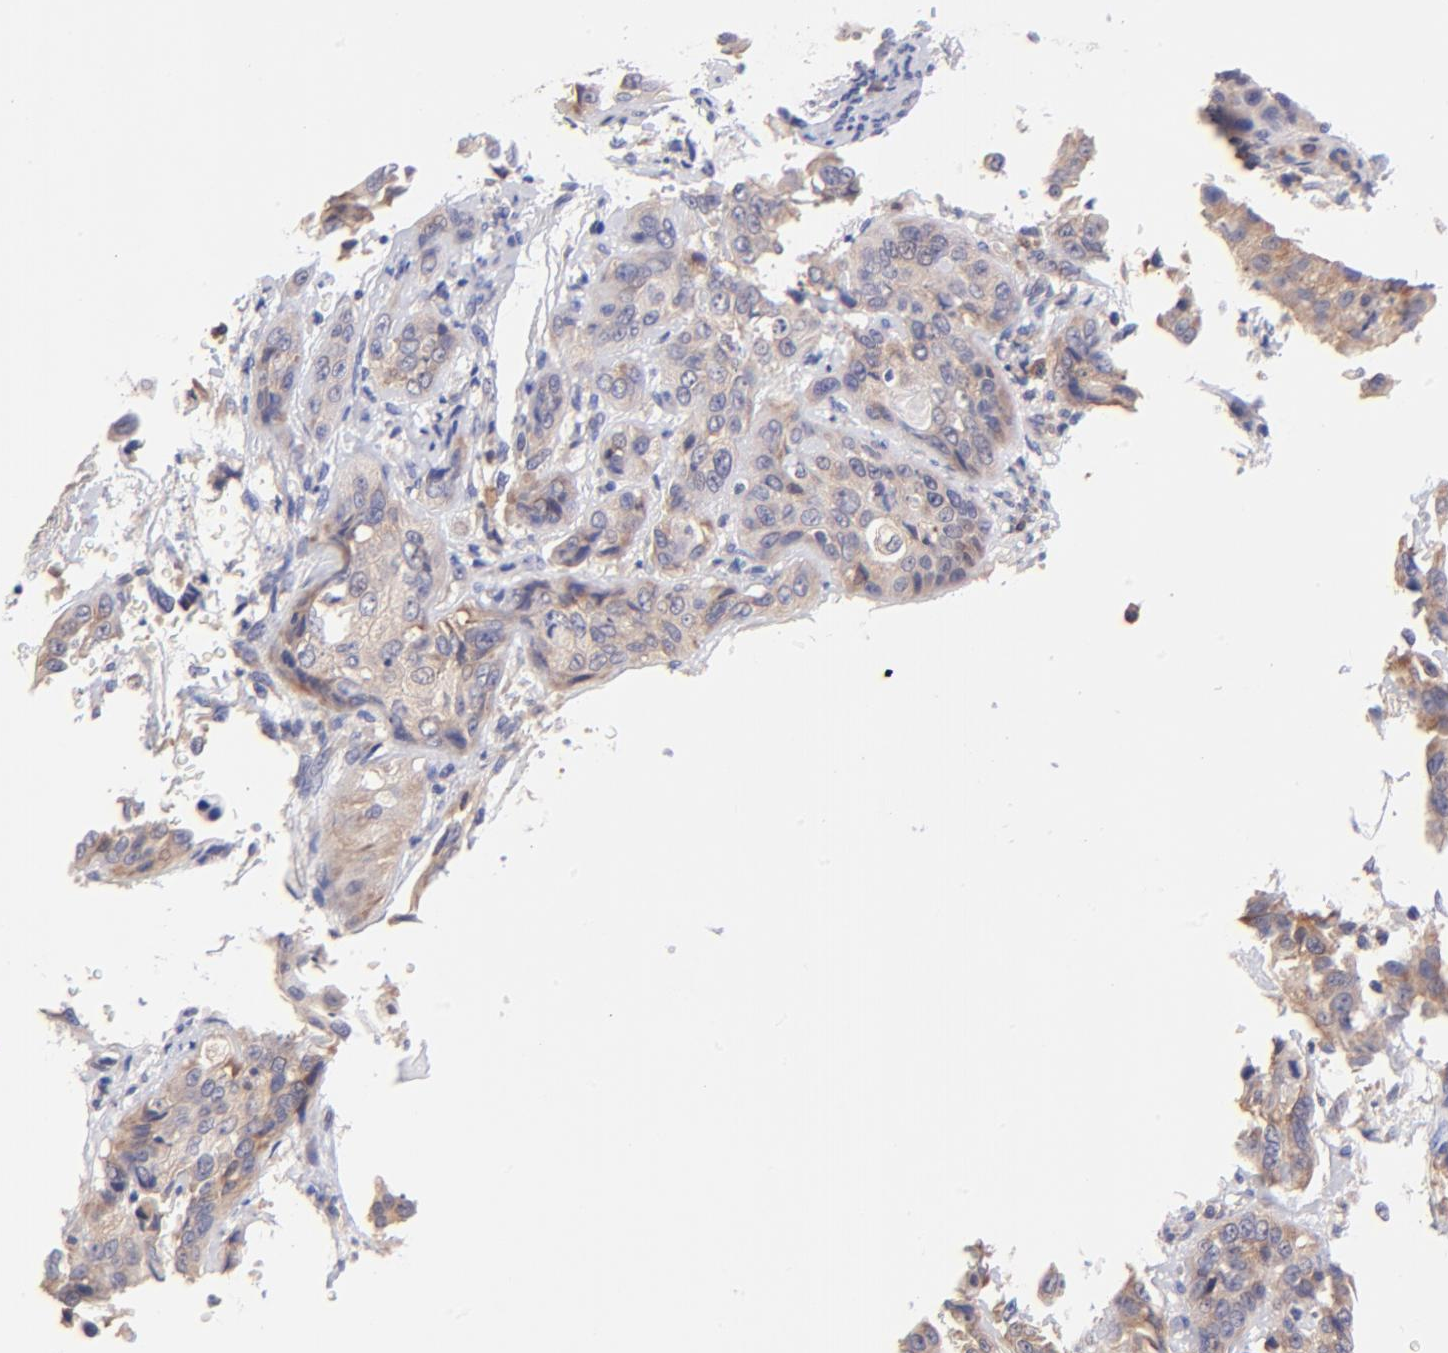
{"staining": {"intensity": "weak", "quantity": ">75%", "location": "cytoplasmic/membranous"}, "tissue": "cervical cancer", "cell_type": "Tumor cells", "image_type": "cancer", "snomed": [{"axis": "morphology", "description": "Squamous cell carcinoma, NOS"}, {"axis": "topography", "description": "Cervix"}], "caption": "This micrograph exhibits cervical cancer (squamous cell carcinoma) stained with immunohistochemistry to label a protein in brown. The cytoplasmic/membranous of tumor cells show weak positivity for the protein. Nuclei are counter-stained blue.", "gene": "RPL11", "patient": {"sex": "female", "age": 41}}